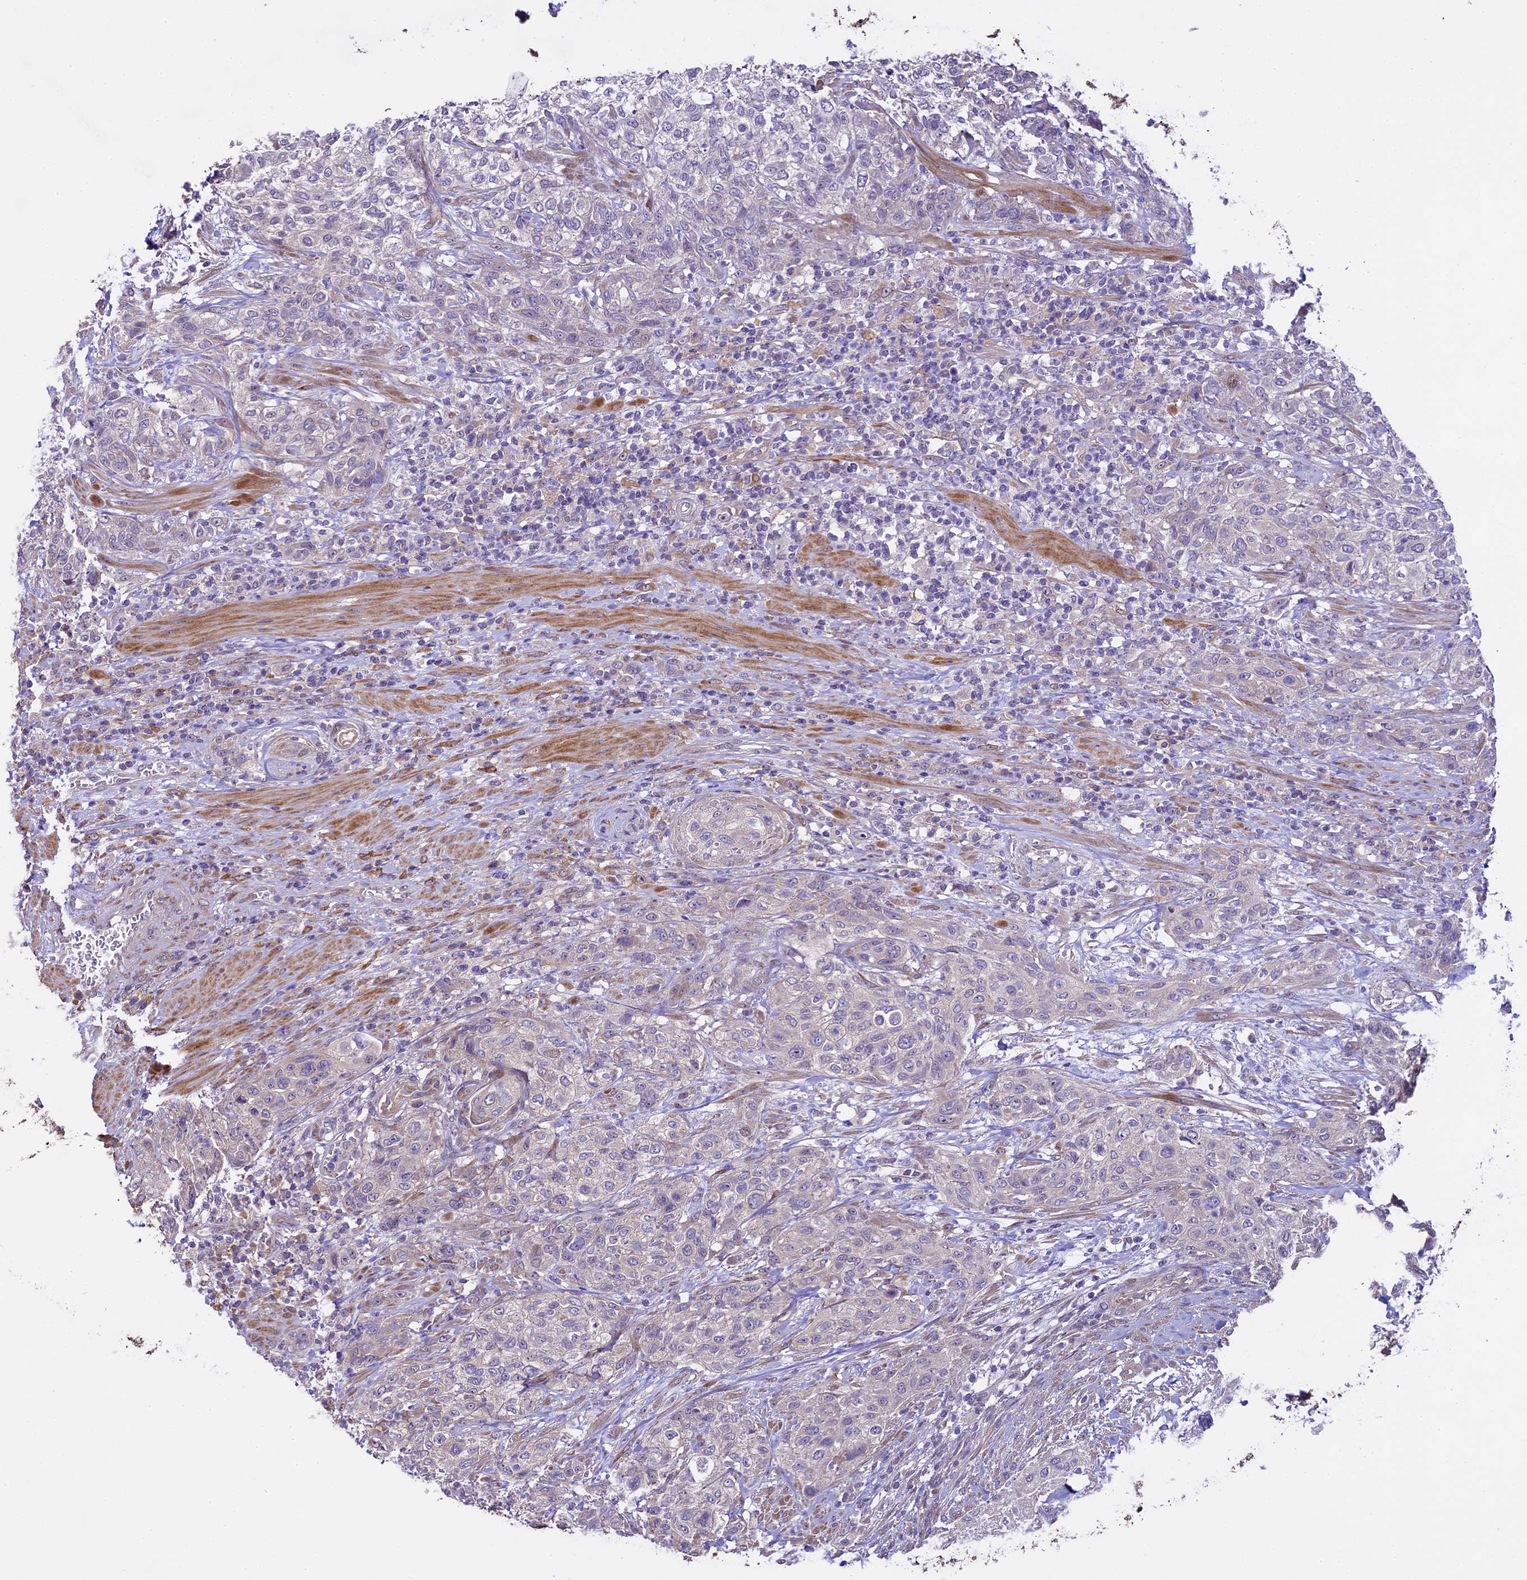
{"staining": {"intensity": "negative", "quantity": "none", "location": "none"}, "tissue": "urothelial cancer", "cell_type": "Tumor cells", "image_type": "cancer", "snomed": [{"axis": "morphology", "description": "Normal tissue, NOS"}, {"axis": "morphology", "description": "Urothelial carcinoma, NOS"}, {"axis": "topography", "description": "Urinary bladder"}, {"axis": "topography", "description": "Peripheral nerve tissue"}], "caption": "Immunohistochemistry (IHC) of transitional cell carcinoma demonstrates no positivity in tumor cells.", "gene": "SPIRE1", "patient": {"sex": "male", "age": 35}}